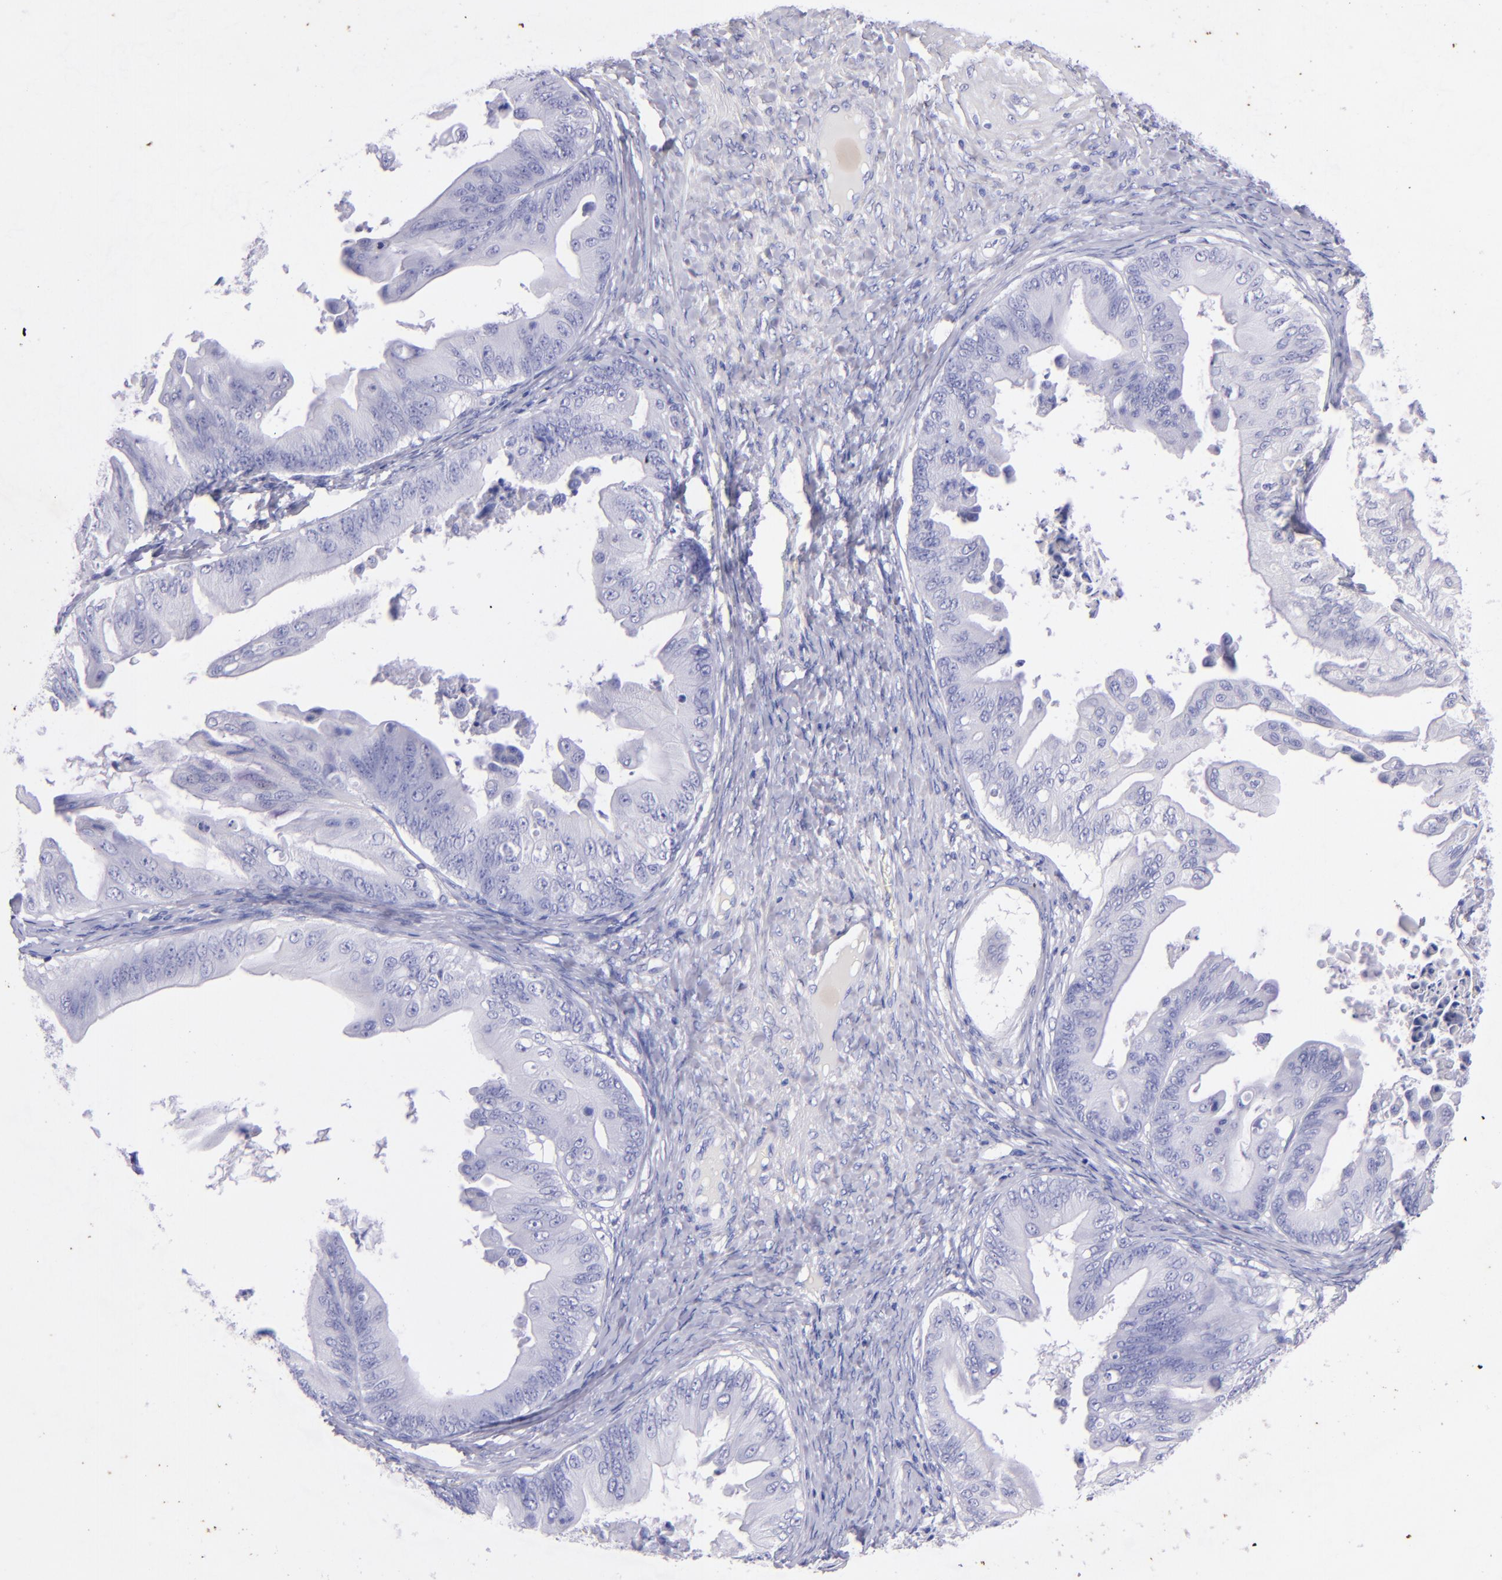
{"staining": {"intensity": "negative", "quantity": "none", "location": "none"}, "tissue": "ovarian cancer", "cell_type": "Tumor cells", "image_type": "cancer", "snomed": [{"axis": "morphology", "description": "Cystadenocarcinoma, mucinous, NOS"}, {"axis": "topography", "description": "Ovary"}], "caption": "Tumor cells are negative for protein expression in human ovarian cancer. Brightfield microscopy of immunohistochemistry (IHC) stained with DAB (brown) and hematoxylin (blue), captured at high magnification.", "gene": "UCHL1", "patient": {"sex": "female", "age": 37}}